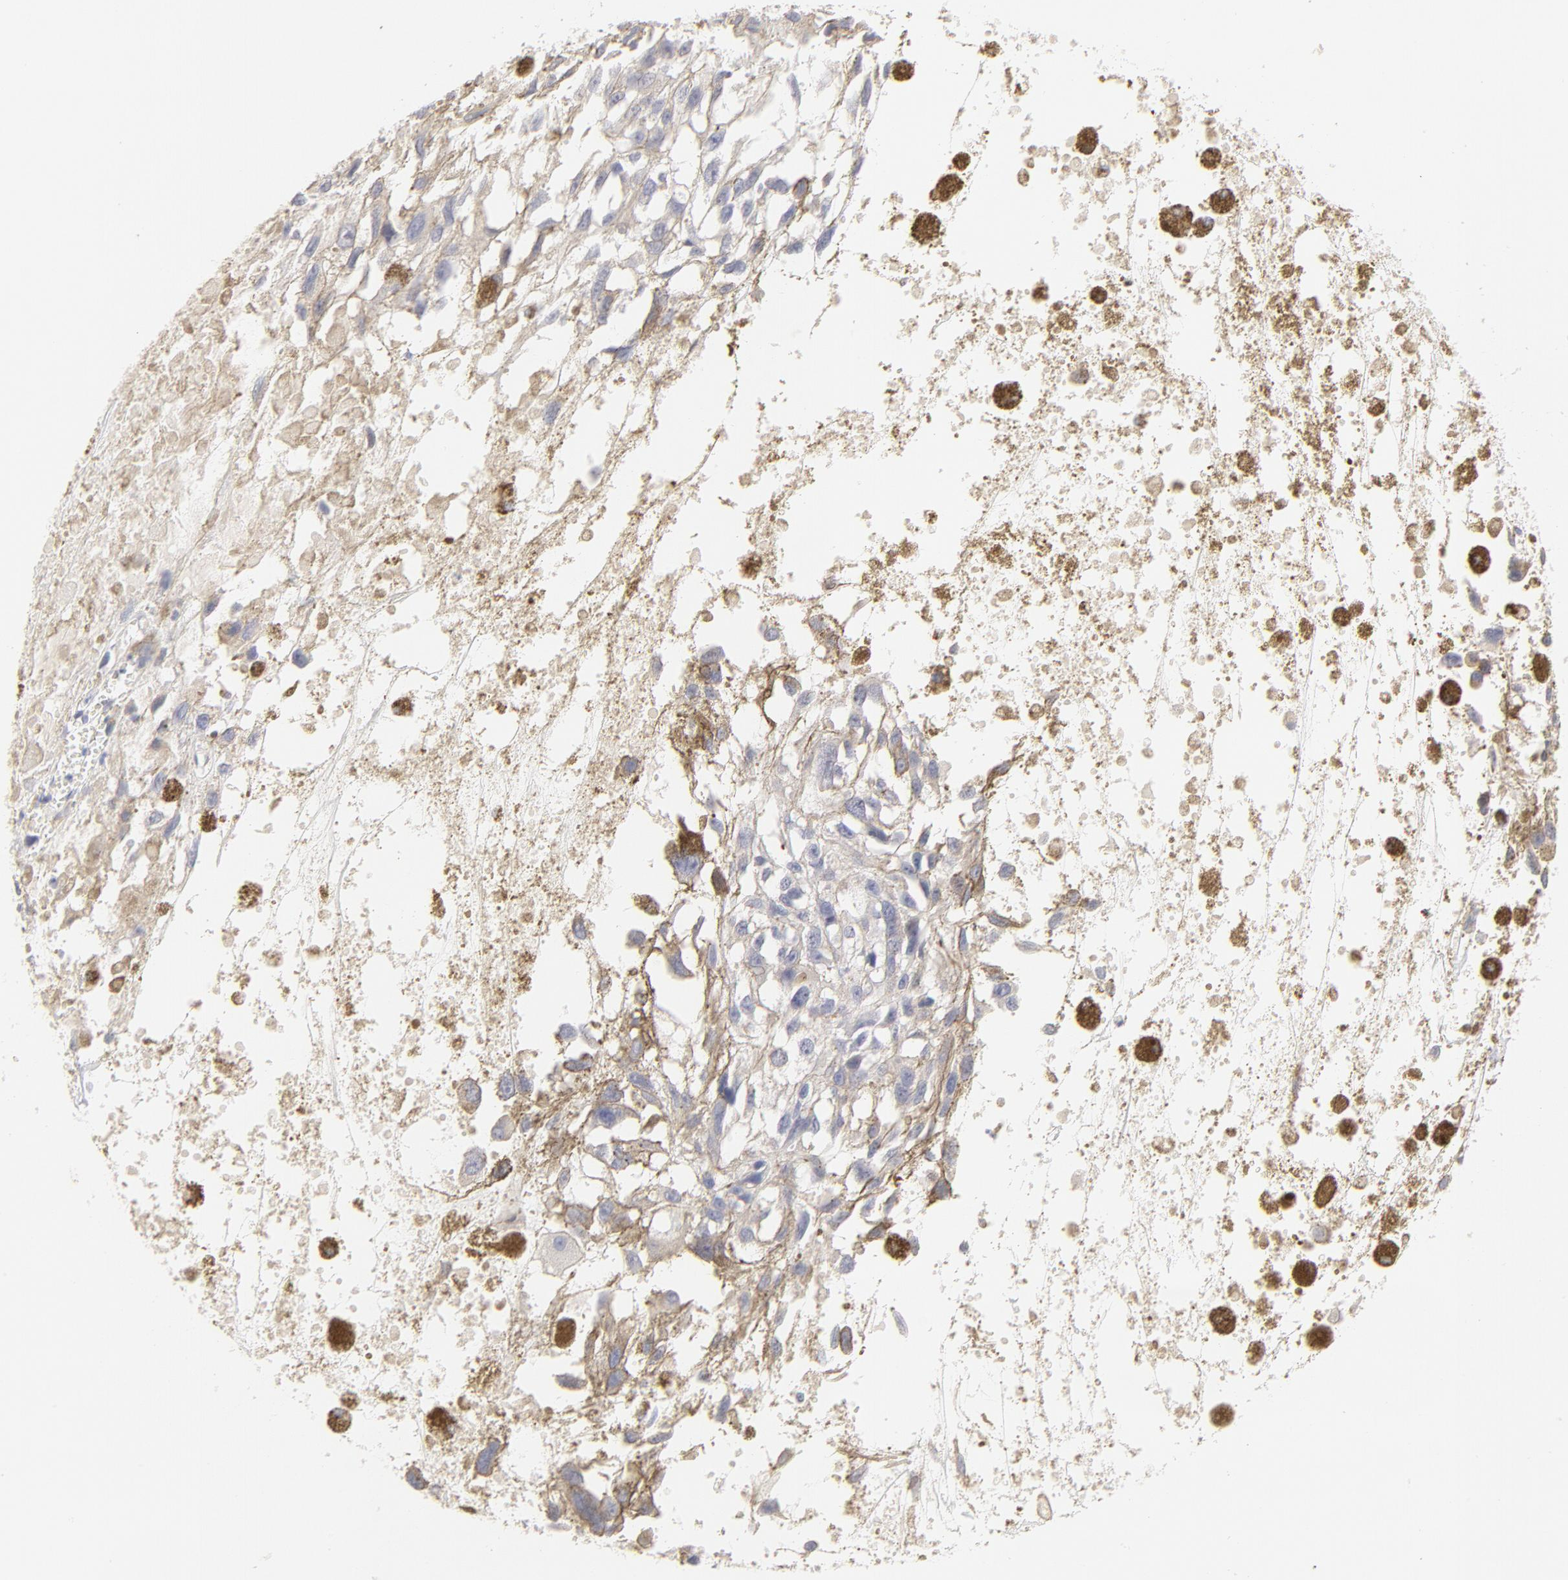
{"staining": {"intensity": "negative", "quantity": "none", "location": "none"}, "tissue": "melanoma", "cell_type": "Tumor cells", "image_type": "cancer", "snomed": [{"axis": "morphology", "description": "Malignant melanoma, Metastatic site"}, {"axis": "topography", "description": "Lymph node"}], "caption": "An image of human melanoma is negative for staining in tumor cells.", "gene": "ELF3", "patient": {"sex": "male", "age": 59}}